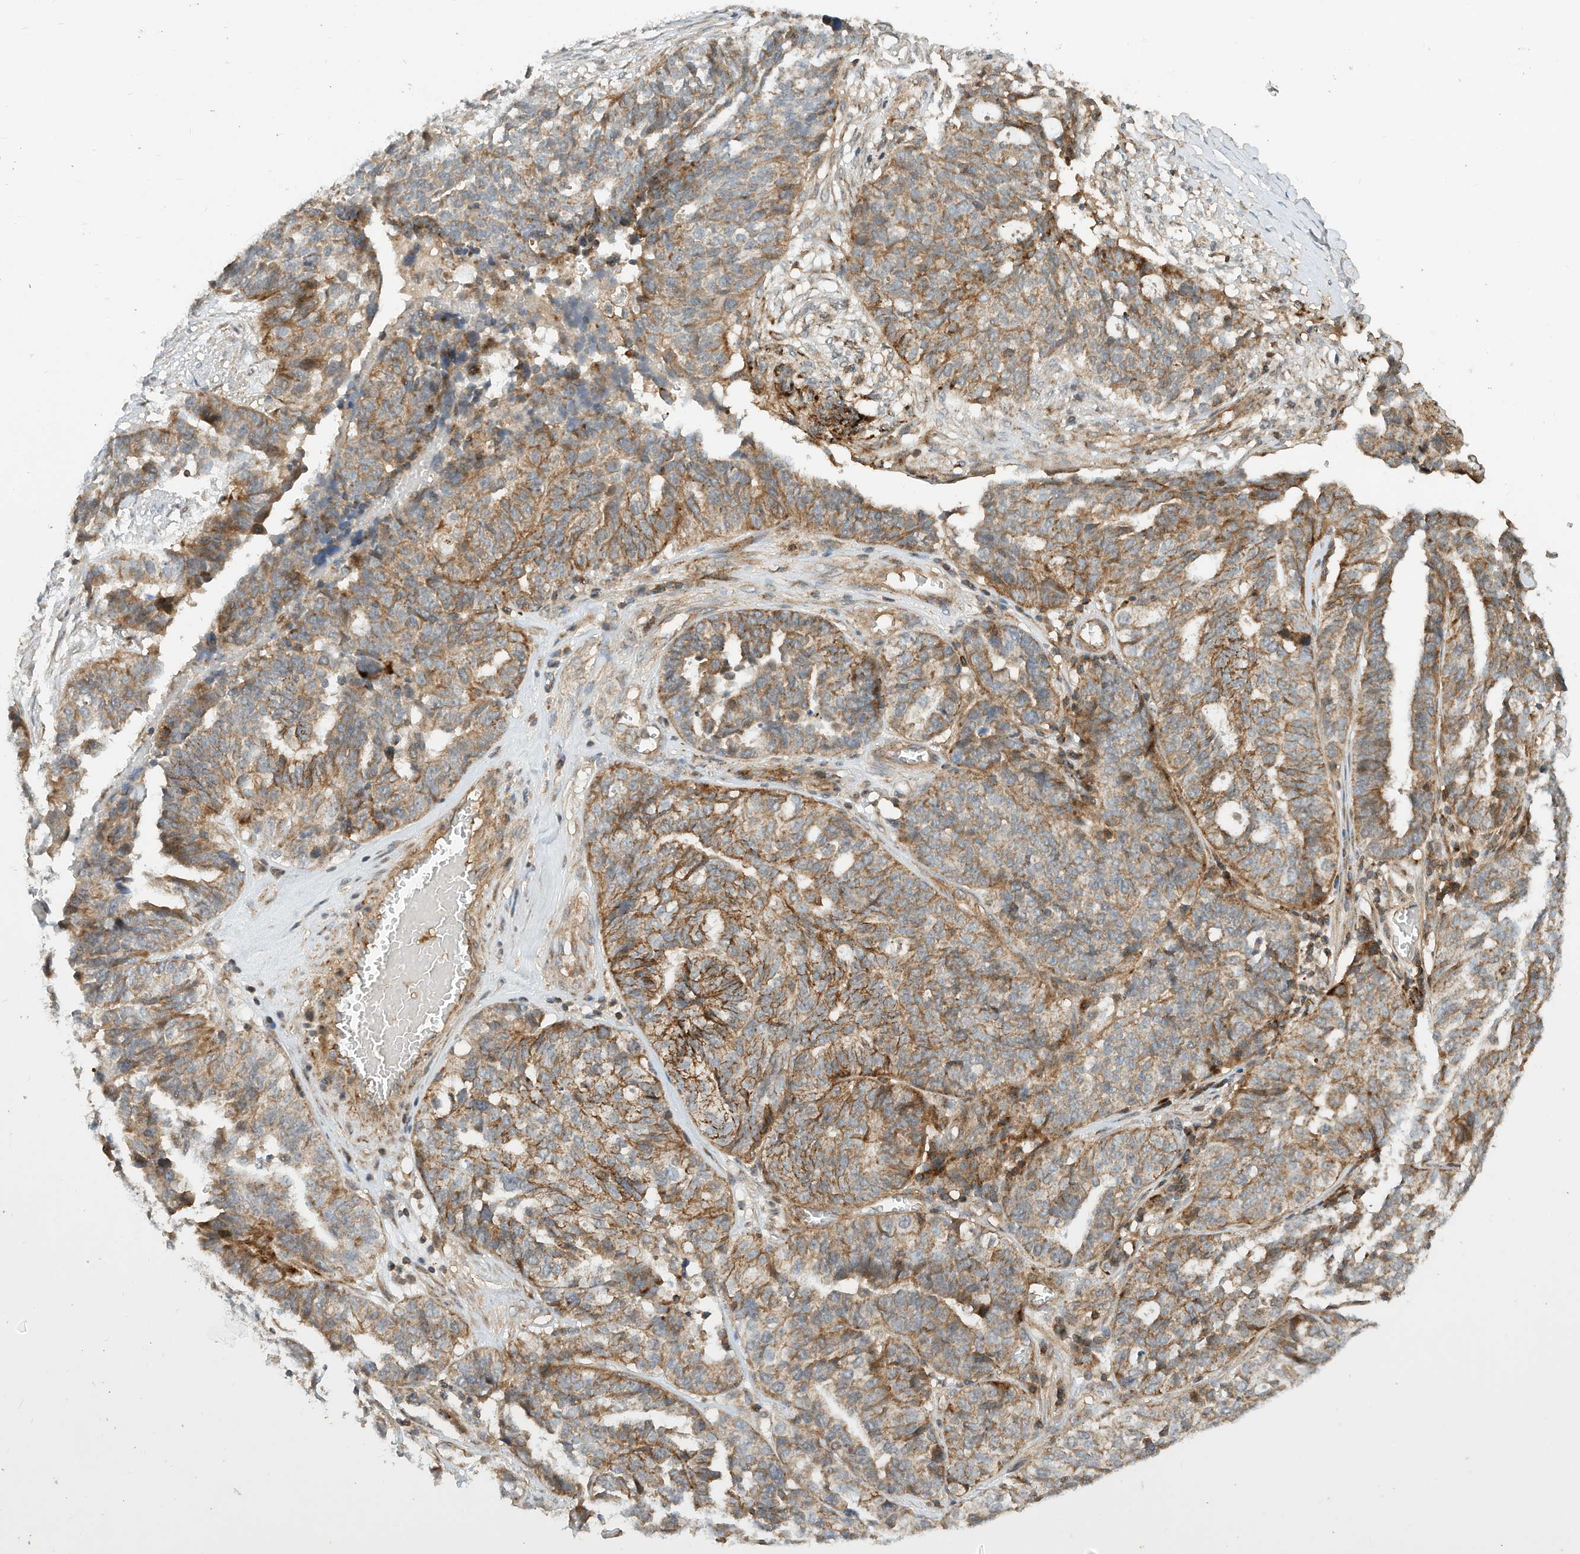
{"staining": {"intensity": "moderate", "quantity": ">75%", "location": "cytoplasmic/membranous"}, "tissue": "ovarian cancer", "cell_type": "Tumor cells", "image_type": "cancer", "snomed": [{"axis": "morphology", "description": "Cystadenocarcinoma, serous, NOS"}, {"axis": "topography", "description": "Ovary"}], "caption": "Immunohistochemistry (IHC) staining of ovarian serous cystadenocarcinoma, which shows medium levels of moderate cytoplasmic/membranous staining in about >75% of tumor cells indicating moderate cytoplasmic/membranous protein staining. The staining was performed using DAB (brown) for protein detection and nuclei were counterstained in hematoxylin (blue).", "gene": "CPAMD8", "patient": {"sex": "female", "age": 59}}